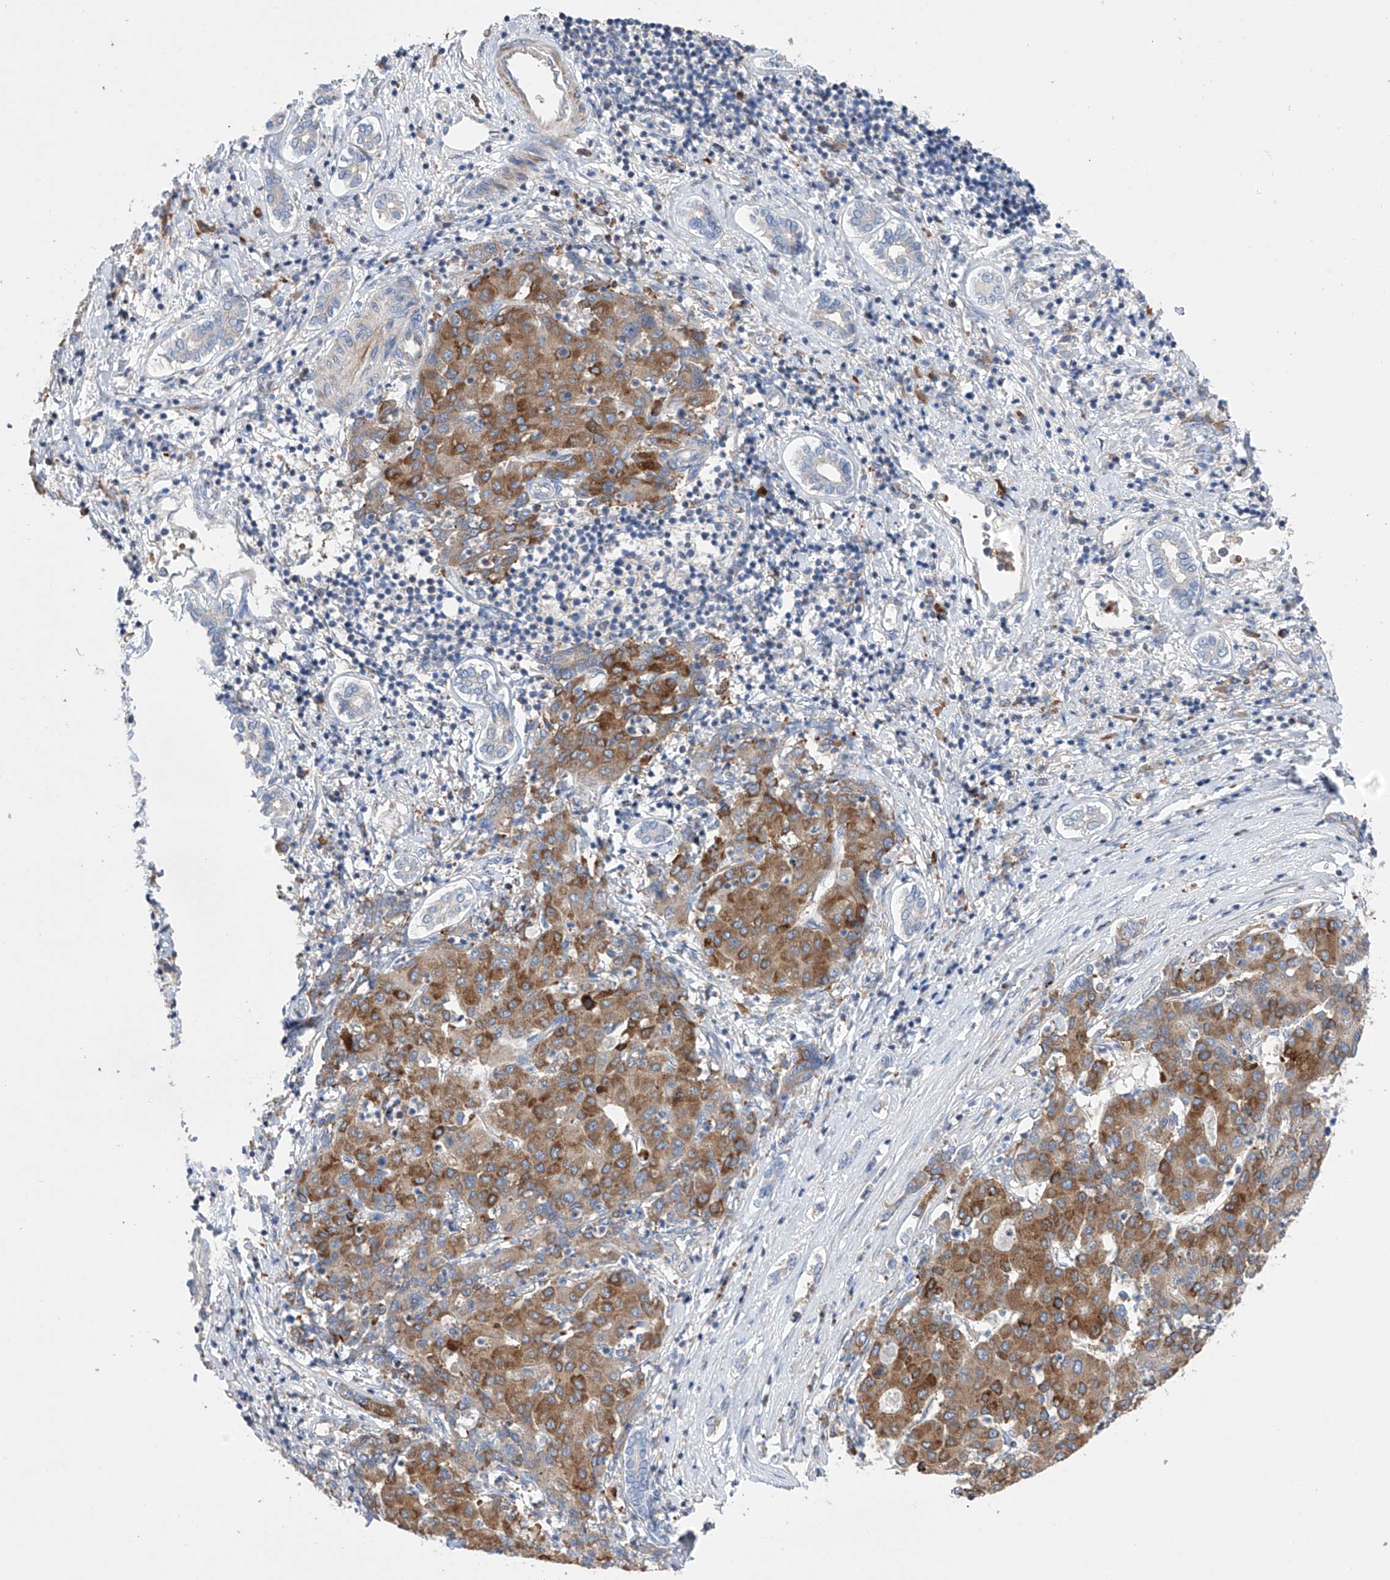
{"staining": {"intensity": "moderate", "quantity": ">75%", "location": "cytoplasmic/membranous"}, "tissue": "liver cancer", "cell_type": "Tumor cells", "image_type": "cancer", "snomed": [{"axis": "morphology", "description": "Carcinoma, Hepatocellular, NOS"}, {"axis": "topography", "description": "Liver"}], "caption": "Liver hepatocellular carcinoma tissue shows moderate cytoplasmic/membranous staining in about >75% of tumor cells, visualized by immunohistochemistry. Using DAB (3,3'-diaminobenzidine) (brown) and hematoxylin (blue) stains, captured at high magnification using brightfield microscopy.", "gene": "NFATC4", "patient": {"sex": "male", "age": 65}}